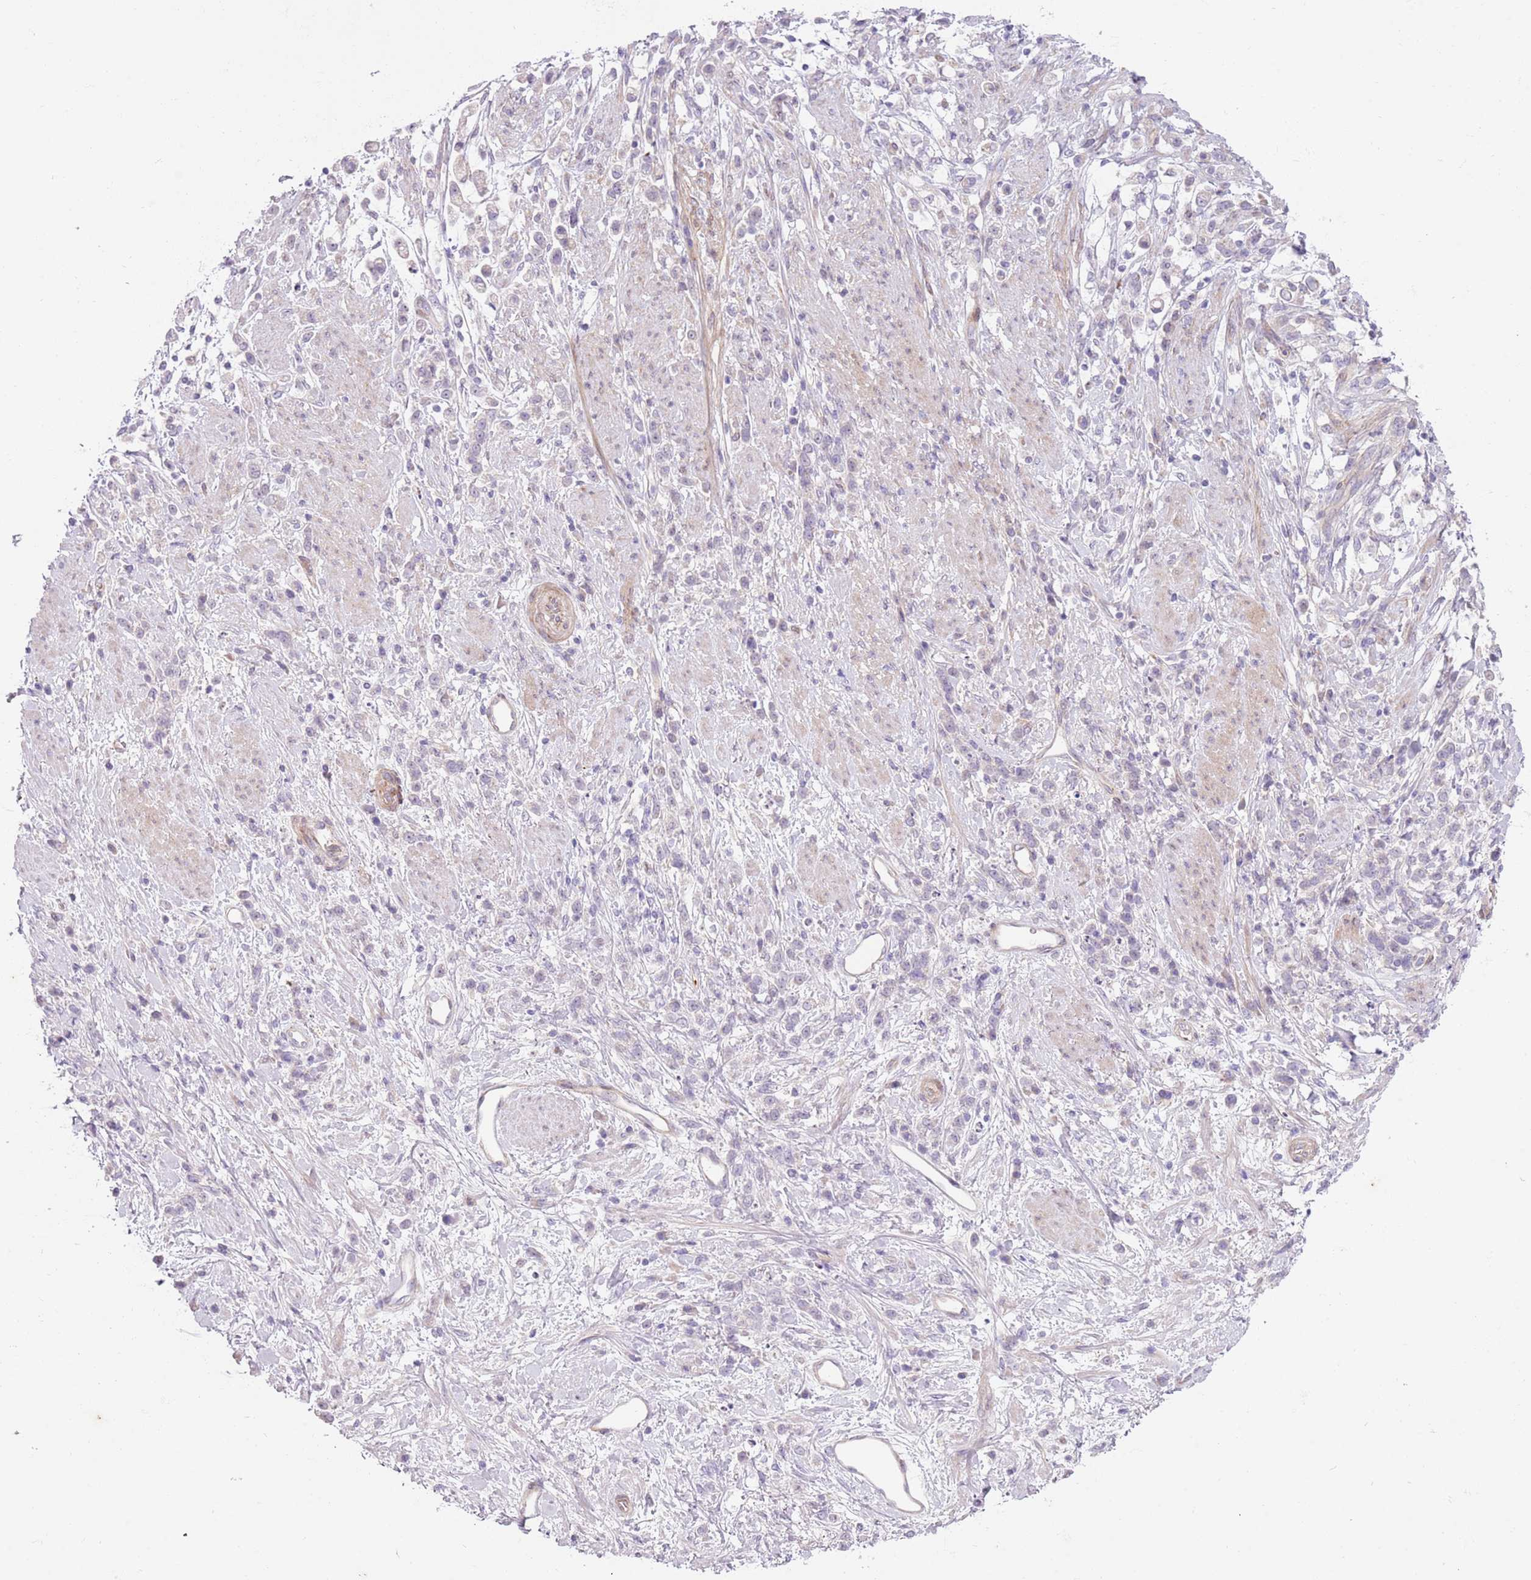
{"staining": {"intensity": "negative", "quantity": "none", "location": "none"}, "tissue": "stomach cancer", "cell_type": "Tumor cells", "image_type": "cancer", "snomed": [{"axis": "morphology", "description": "Adenocarcinoma, NOS"}, {"axis": "topography", "description": "Stomach"}], "caption": "A micrograph of stomach cancer (adenocarcinoma) stained for a protein demonstrates no brown staining in tumor cells. (DAB (3,3'-diaminobenzidine) IHC with hematoxylin counter stain).", "gene": "MRO", "patient": {"sex": "female", "age": 60}}